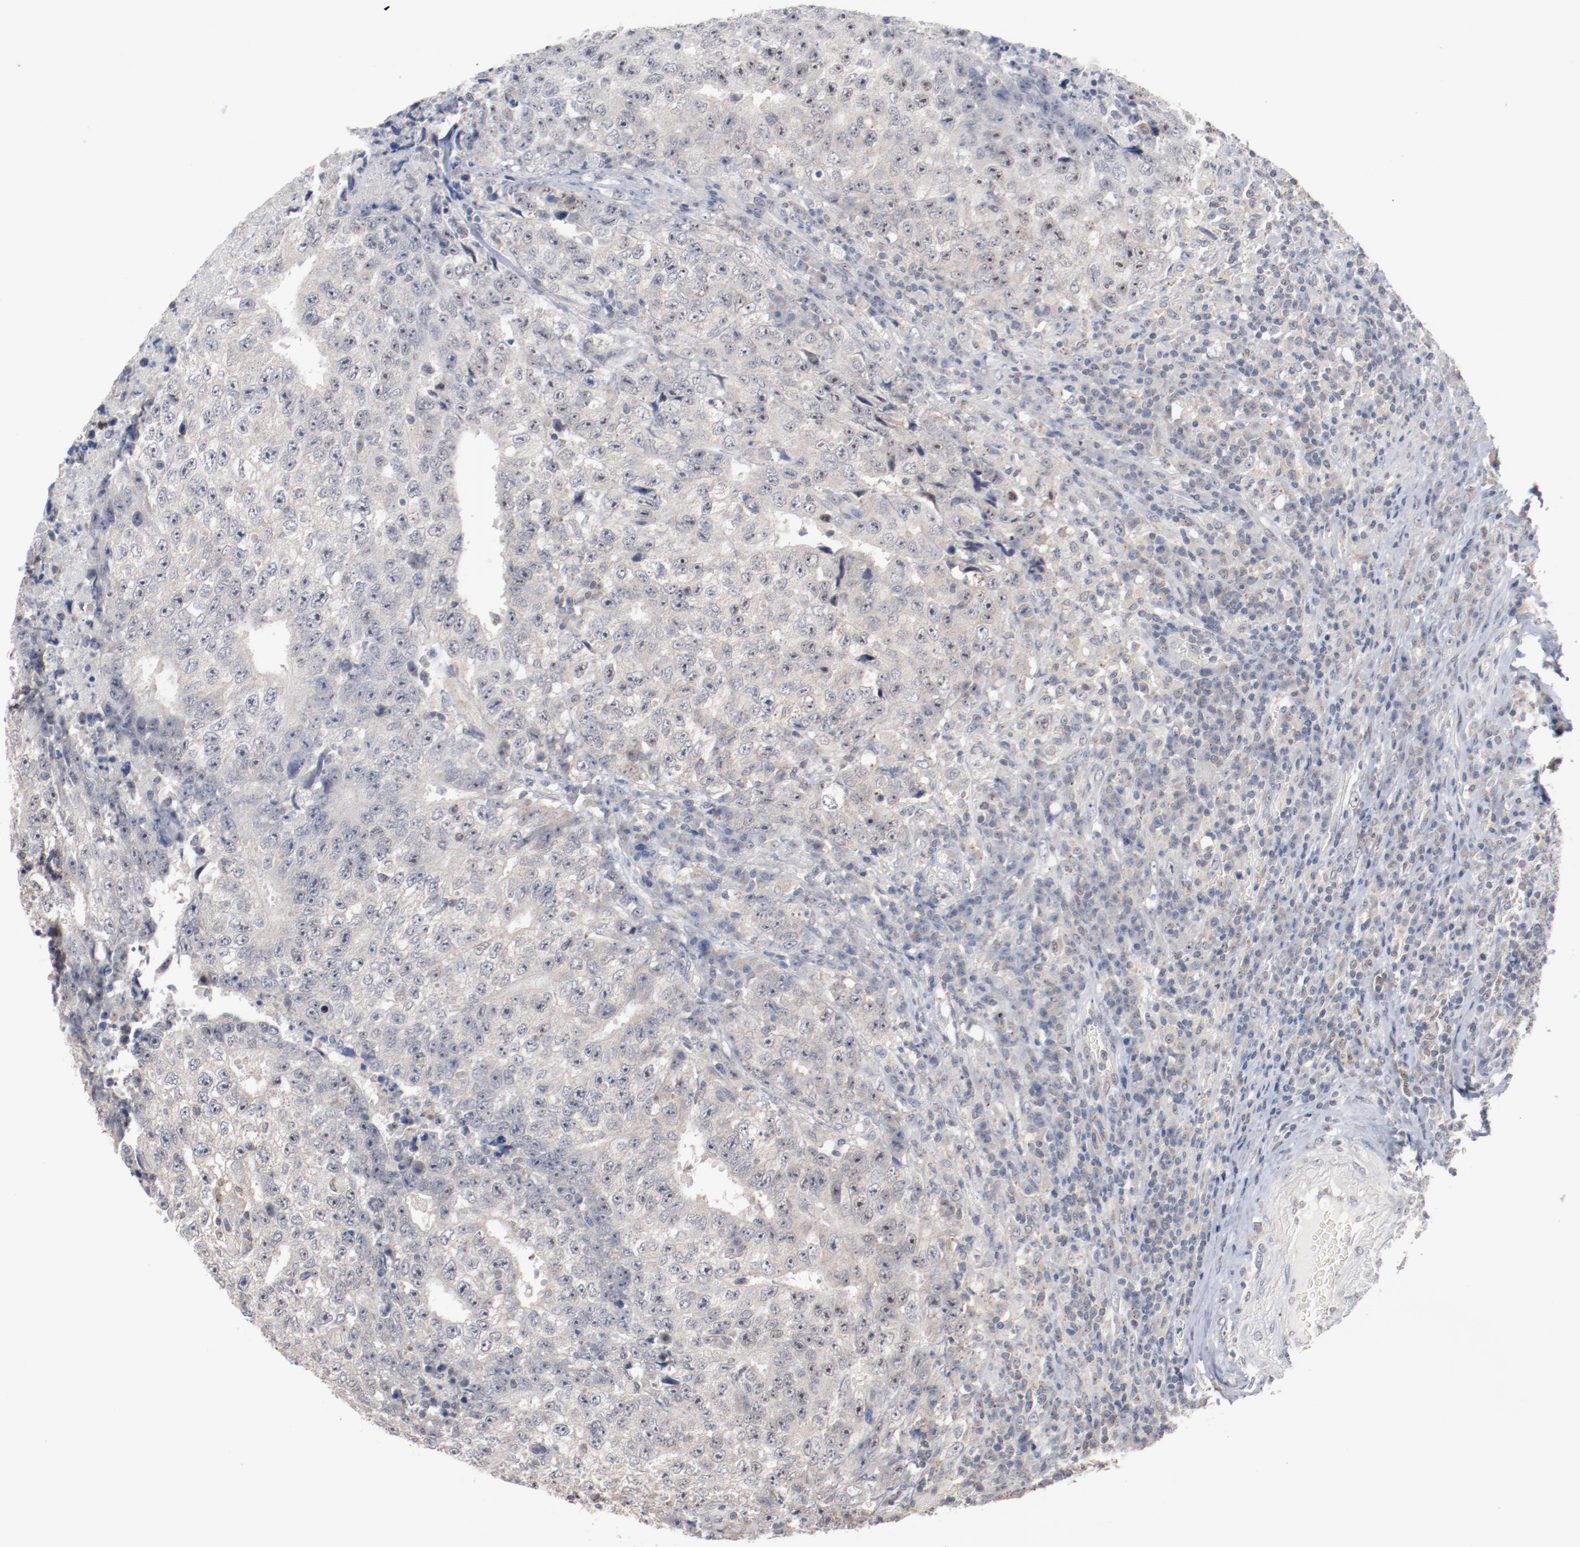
{"staining": {"intensity": "negative", "quantity": "none", "location": "none"}, "tissue": "testis cancer", "cell_type": "Tumor cells", "image_type": "cancer", "snomed": [{"axis": "morphology", "description": "Necrosis, NOS"}, {"axis": "morphology", "description": "Carcinoma, Embryonal, NOS"}, {"axis": "topography", "description": "Testis"}], "caption": "DAB immunohistochemical staining of testis embryonal carcinoma exhibits no significant expression in tumor cells.", "gene": "ERICH1", "patient": {"sex": "male", "age": 19}}